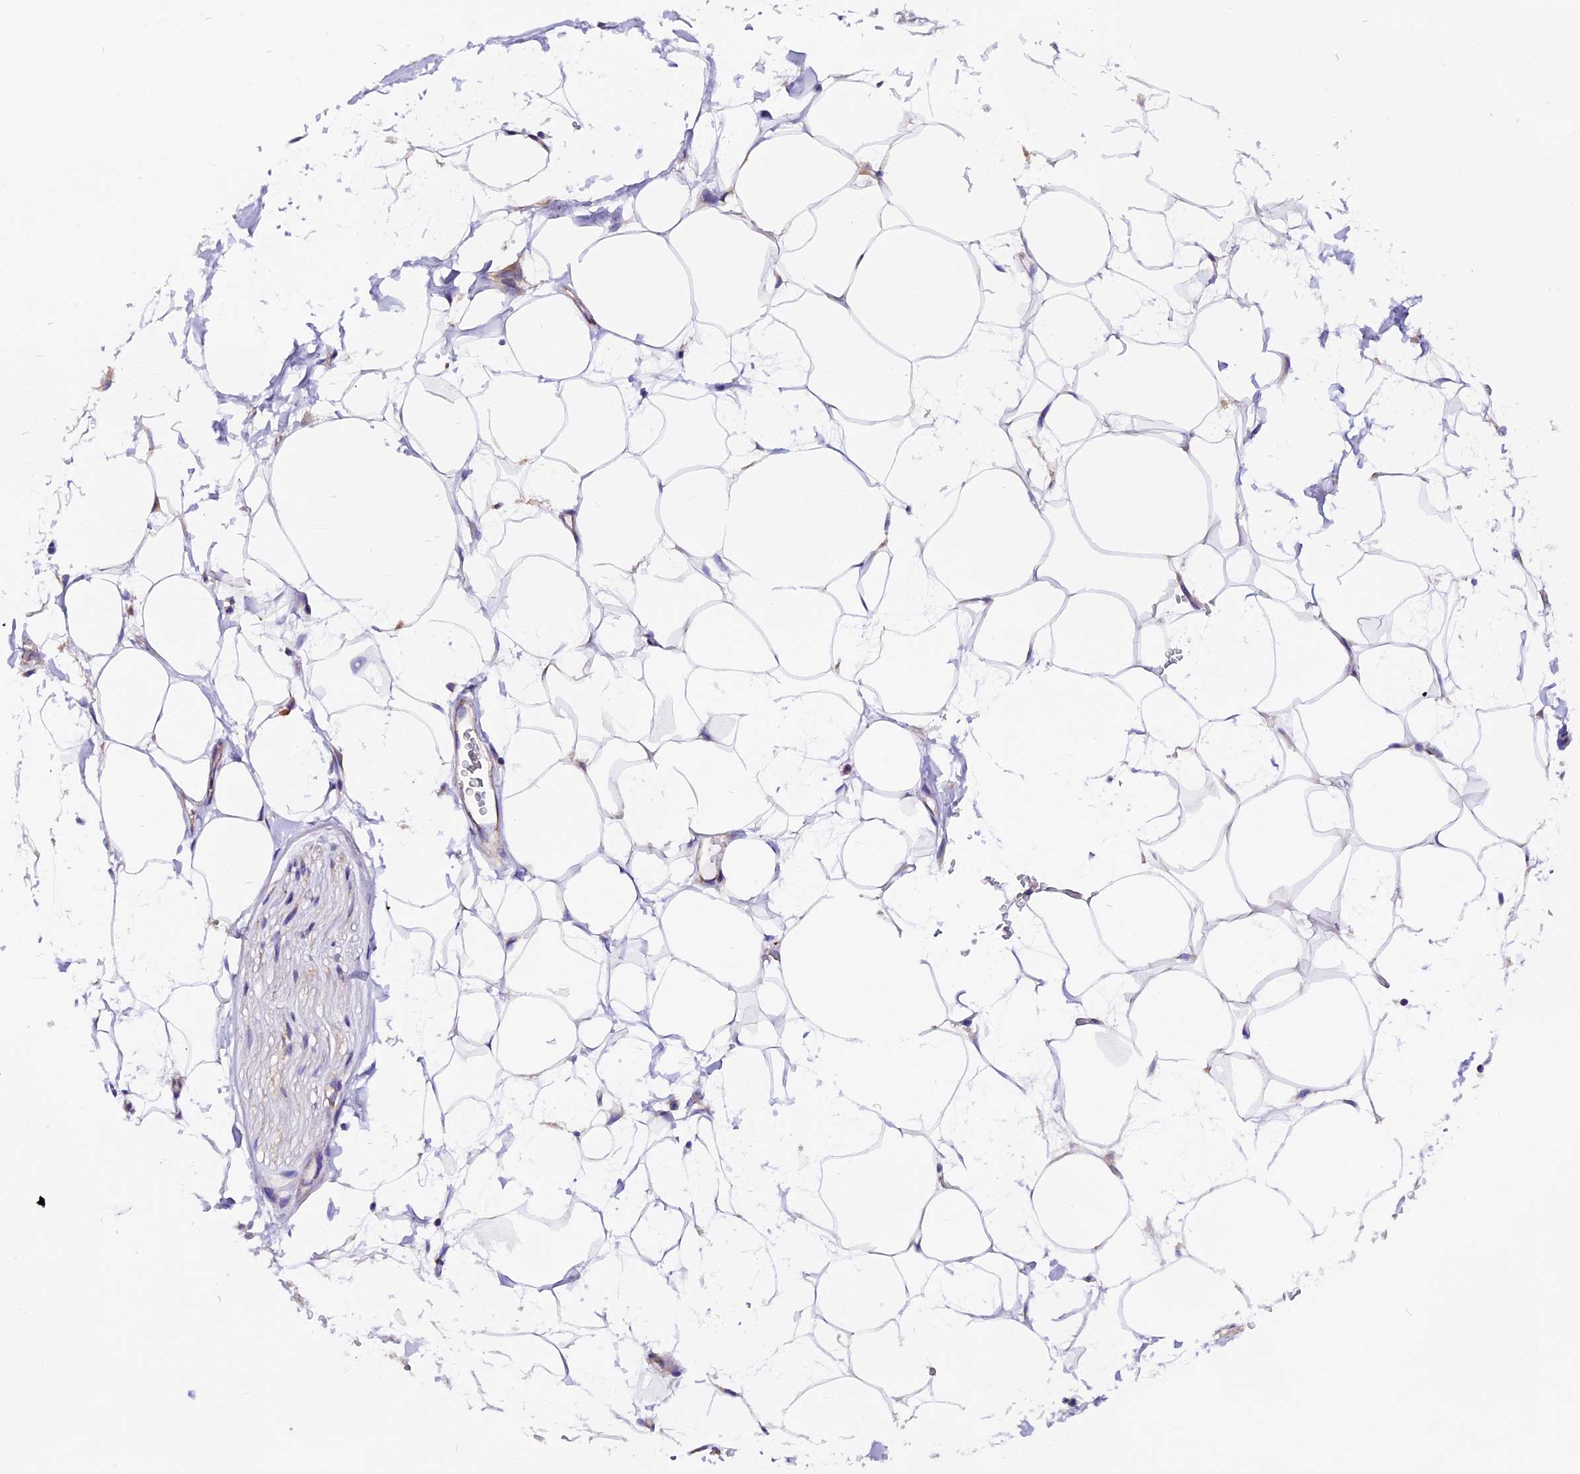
{"staining": {"intensity": "weak", "quantity": "<25%", "location": "cytoplasmic/membranous"}, "tissue": "adipose tissue", "cell_type": "Adipocytes", "image_type": "normal", "snomed": [{"axis": "morphology", "description": "Normal tissue, NOS"}, {"axis": "morphology", "description": "Adenocarcinoma, NOS"}, {"axis": "topography", "description": "Rectum"}, {"axis": "topography", "description": "Vagina"}, {"axis": "topography", "description": "Peripheral nerve tissue"}], "caption": "Image shows no significant protein positivity in adipocytes of normal adipose tissue.", "gene": "COMTD1", "patient": {"sex": "female", "age": 71}}